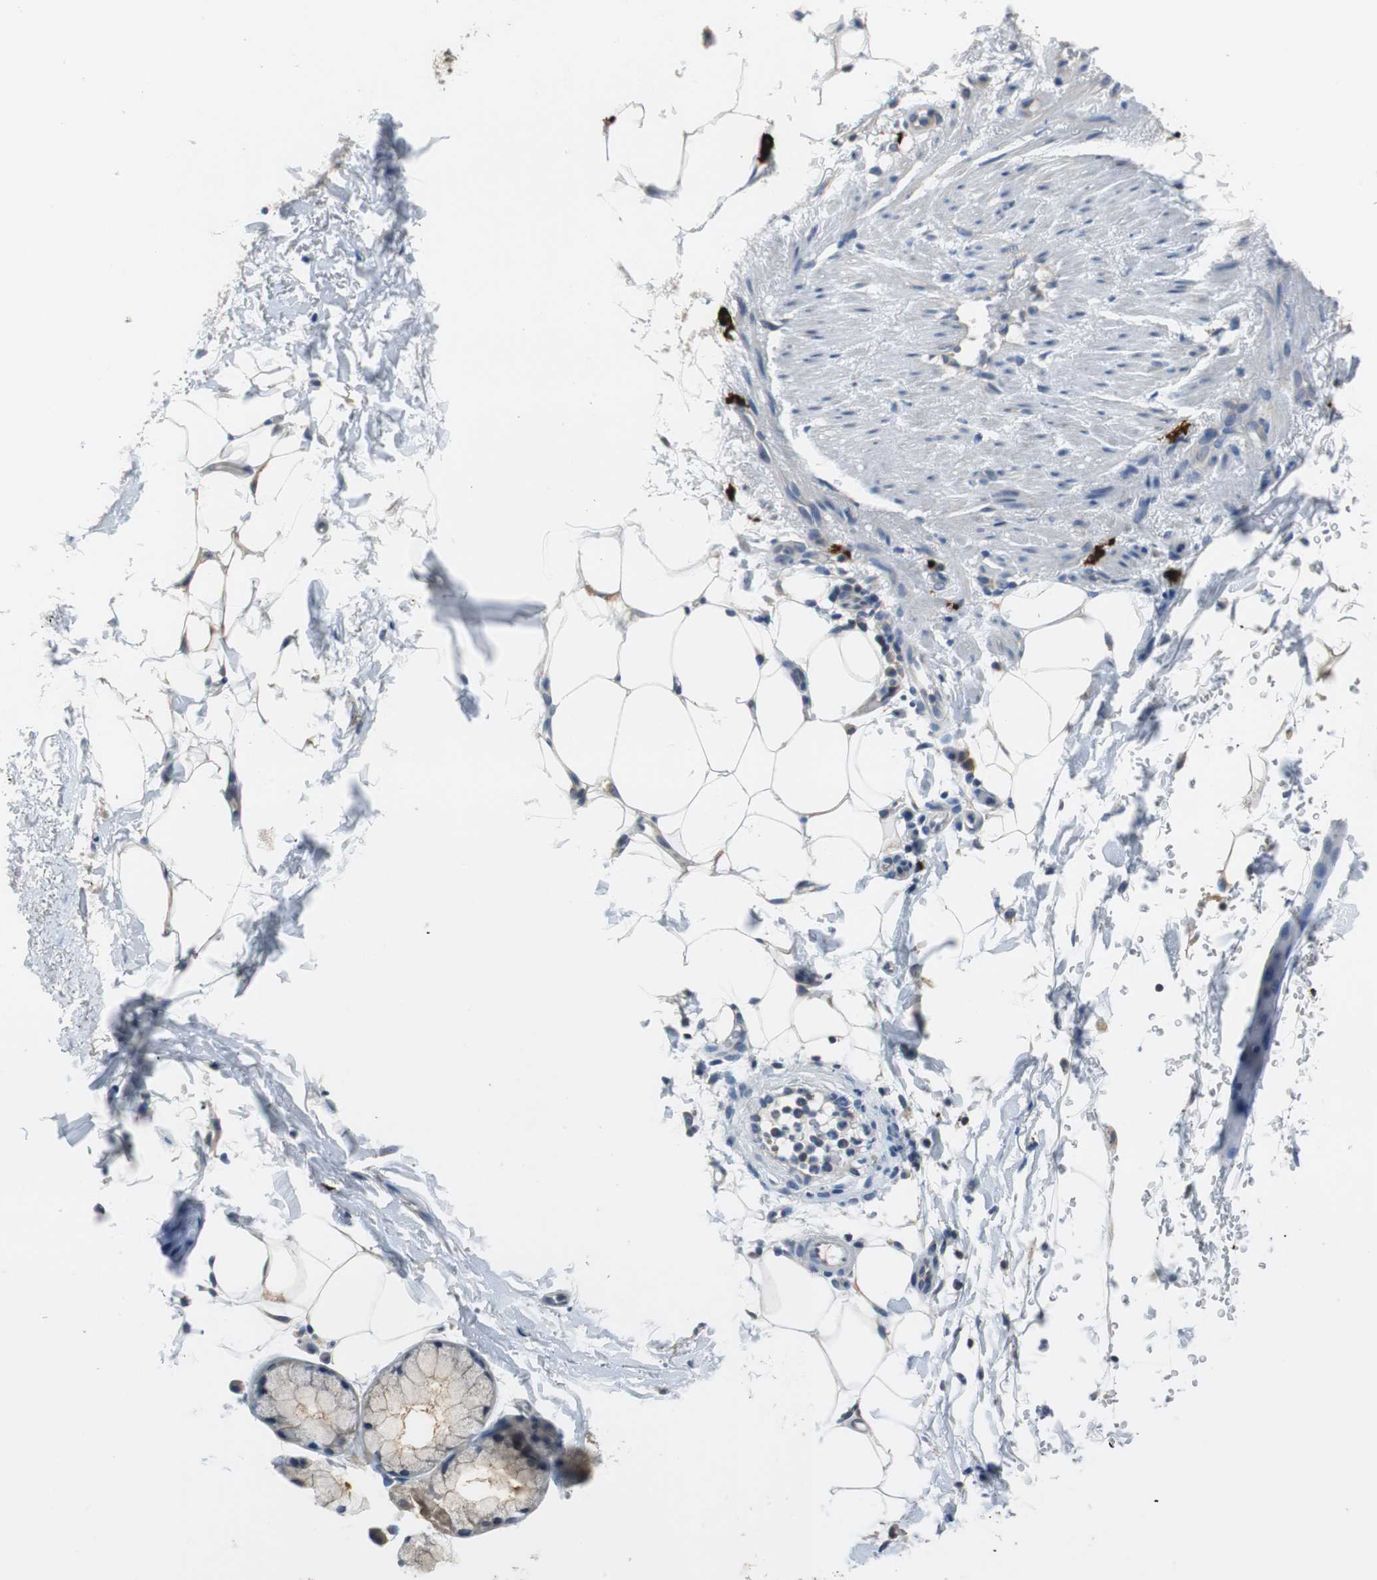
{"staining": {"intensity": "moderate", "quantity": "<25%", "location": "cytoplasmic/membranous"}, "tissue": "adipose tissue", "cell_type": "Adipocytes", "image_type": "normal", "snomed": [{"axis": "morphology", "description": "Normal tissue, NOS"}, {"axis": "topography", "description": "Cartilage tissue"}, {"axis": "topography", "description": "Bronchus"}], "caption": "Protein expression analysis of normal adipose tissue reveals moderate cytoplasmic/membranous positivity in approximately <25% of adipocytes. The staining was performed using DAB, with brown indicating positive protein expression. Nuclei are stained blue with hematoxylin.", "gene": "CPA3", "patient": {"sex": "female", "age": 73}}